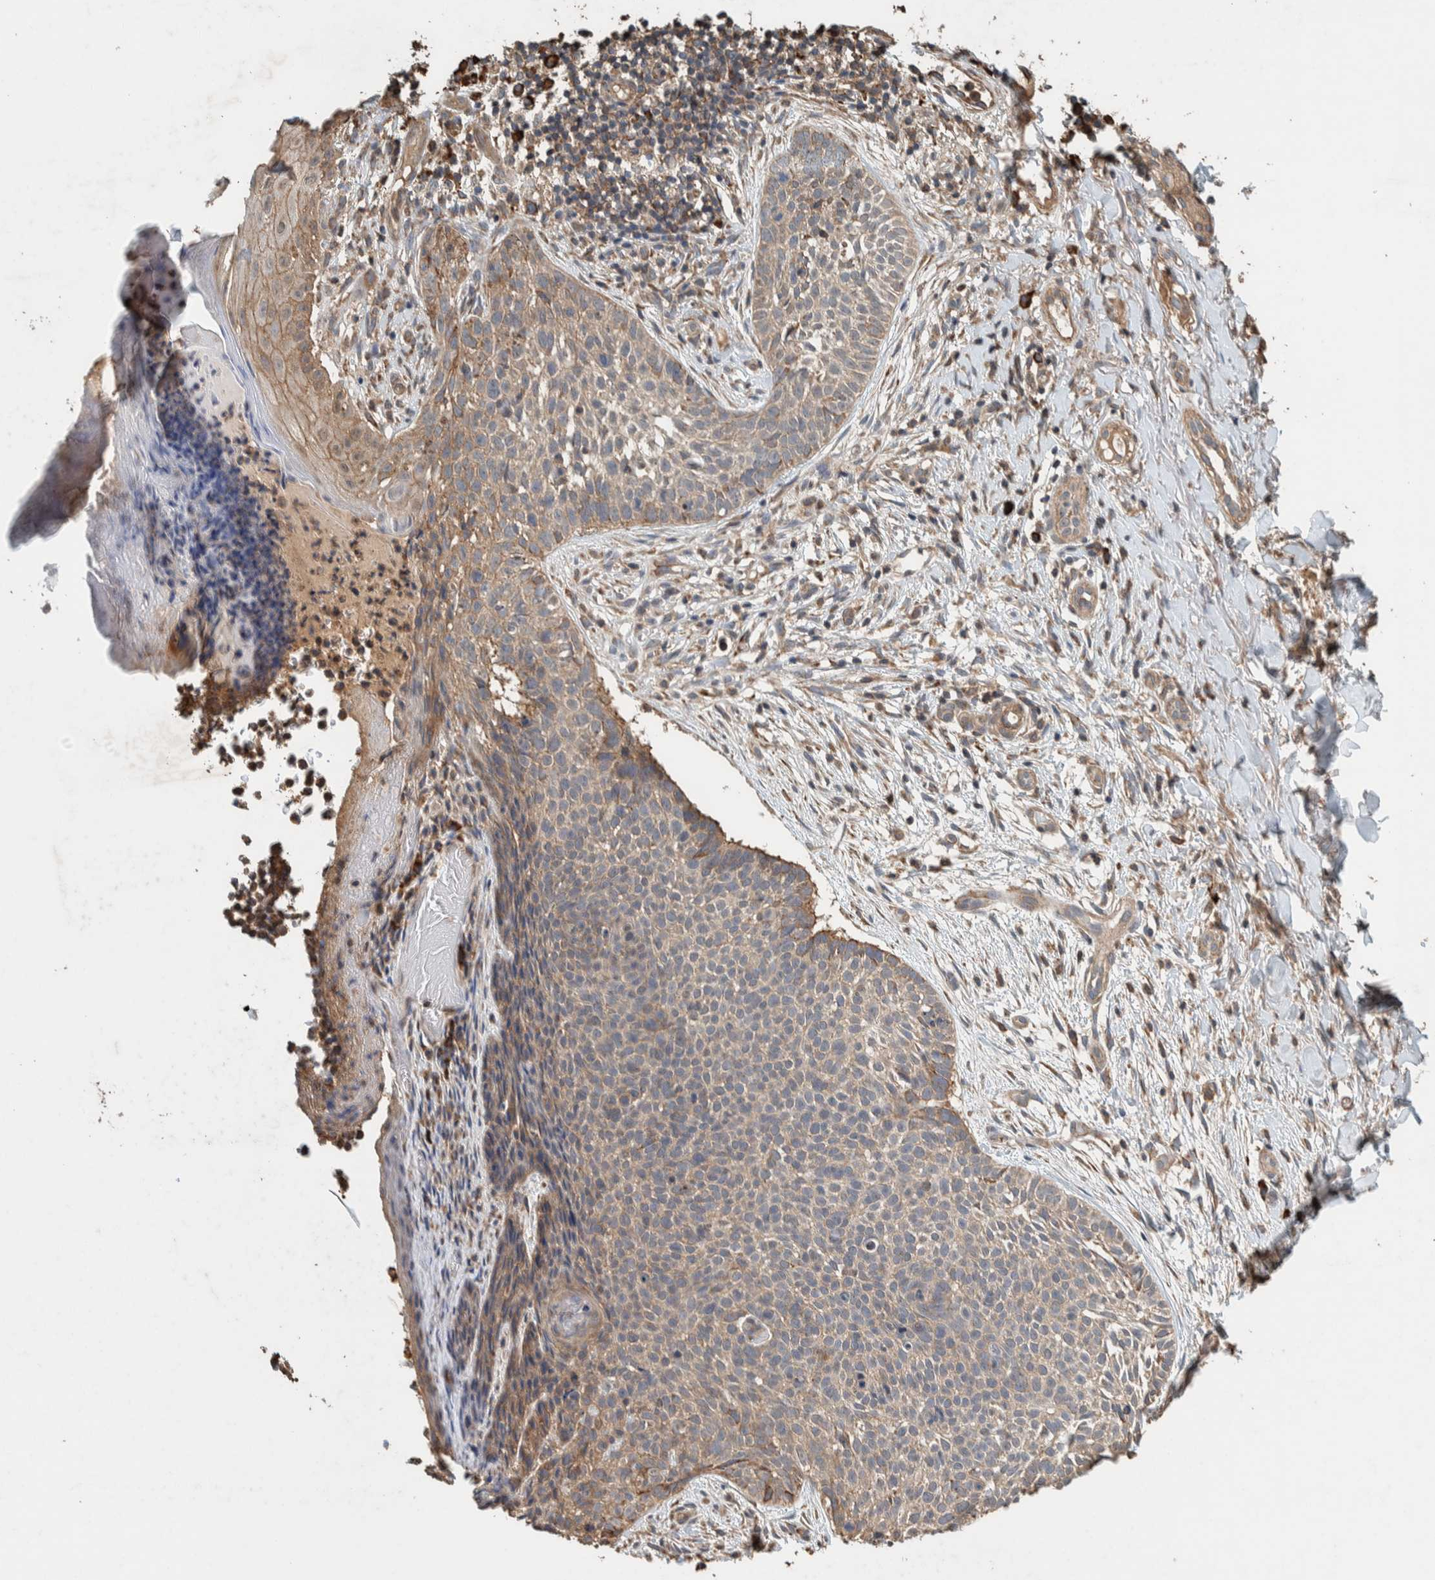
{"staining": {"intensity": "weak", "quantity": ">75%", "location": "cytoplasmic/membranous"}, "tissue": "skin cancer", "cell_type": "Tumor cells", "image_type": "cancer", "snomed": [{"axis": "morphology", "description": "Normal tissue, NOS"}, {"axis": "morphology", "description": "Basal cell carcinoma"}, {"axis": "topography", "description": "Skin"}], "caption": "Tumor cells display low levels of weak cytoplasmic/membranous staining in about >75% of cells in basal cell carcinoma (skin). Using DAB (brown) and hematoxylin (blue) stains, captured at high magnification using brightfield microscopy.", "gene": "PLA2G3", "patient": {"sex": "male", "age": 67}}